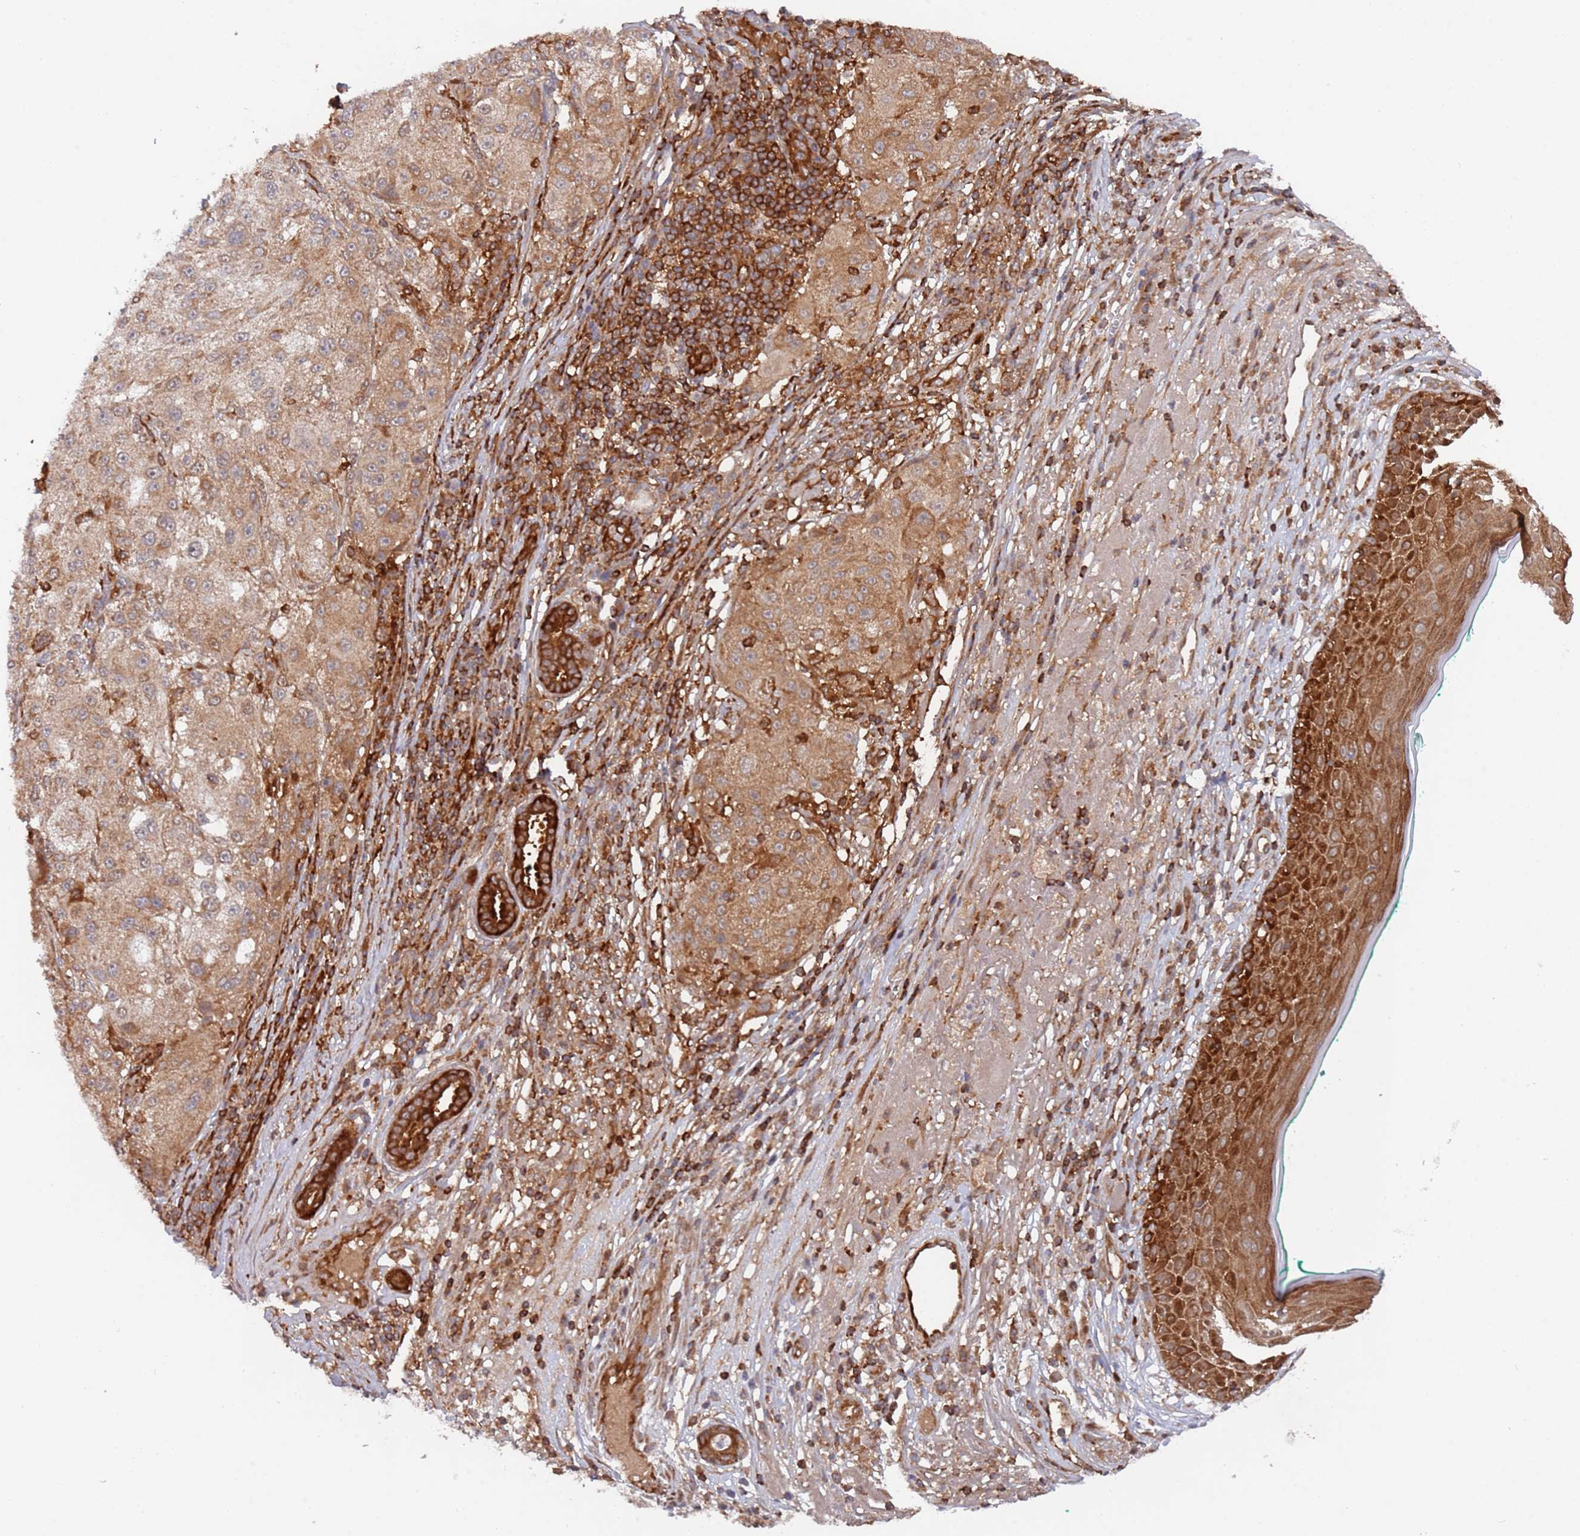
{"staining": {"intensity": "moderate", "quantity": ">75%", "location": "cytoplasmic/membranous"}, "tissue": "melanoma", "cell_type": "Tumor cells", "image_type": "cancer", "snomed": [{"axis": "morphology", "description": "Necrosis, NOS"}, {"axis": "morphology", "description": "Malignant melanoma, NOS"}, {"axis": "topography", "description": "Skin"}], "caption": "This micrograph reveals malignant melanoma stained with IHC to label a protein in brown. The cytoplasmic/membranous of tumor cells show moderate positivity for the protein. Nuclei are counter-stained blue.", "gene": "DDX60", "patient": {"sex": "female", "age": 87}}